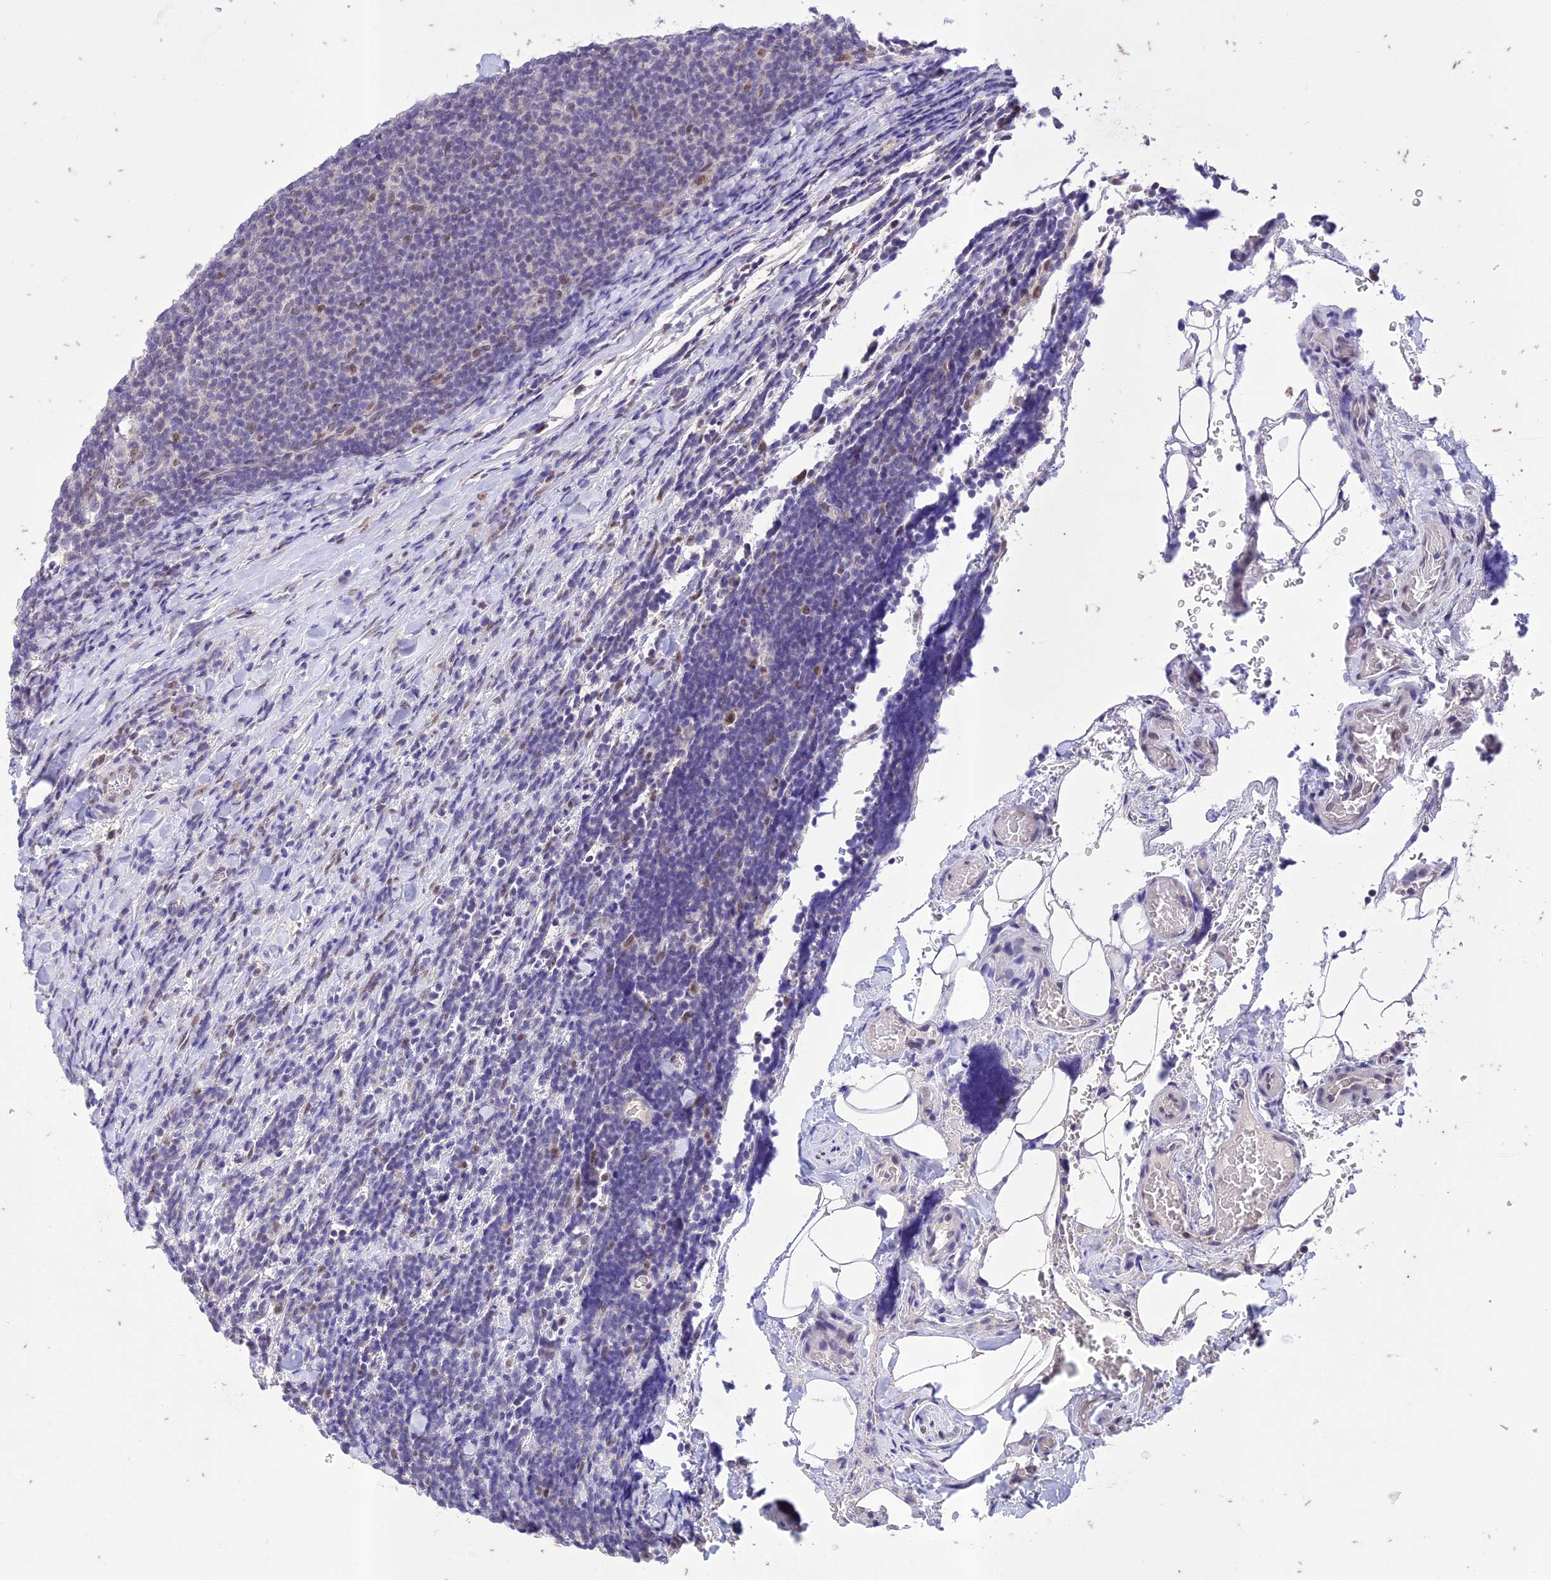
{"staining": {"intensity": "negative", "quantity": "none", "location": "none"}, "tissue": "lymphoma", "cell_type": "Tumor cells", "image_type": "cancer", "snomed": [{"axis": "morphology", "description": "Malignant lymphoma, non-Hodgkin's type, Low grade"}, {"axis": "topography", "description": "Lymph node"}], "caption": "Tumor cells show no significant protein staining in malignant lymphoma, non-Hodgkin's type (low-grade). The staining was performed using DAB (3,3'-diaminobenzidine) to visualize the protein expression in brown, while the nuclei were stained in blue with hematoxylin (Magnification: 20x).", "gene": "POP4", "patient": {"sex": "male", "age": 66}}